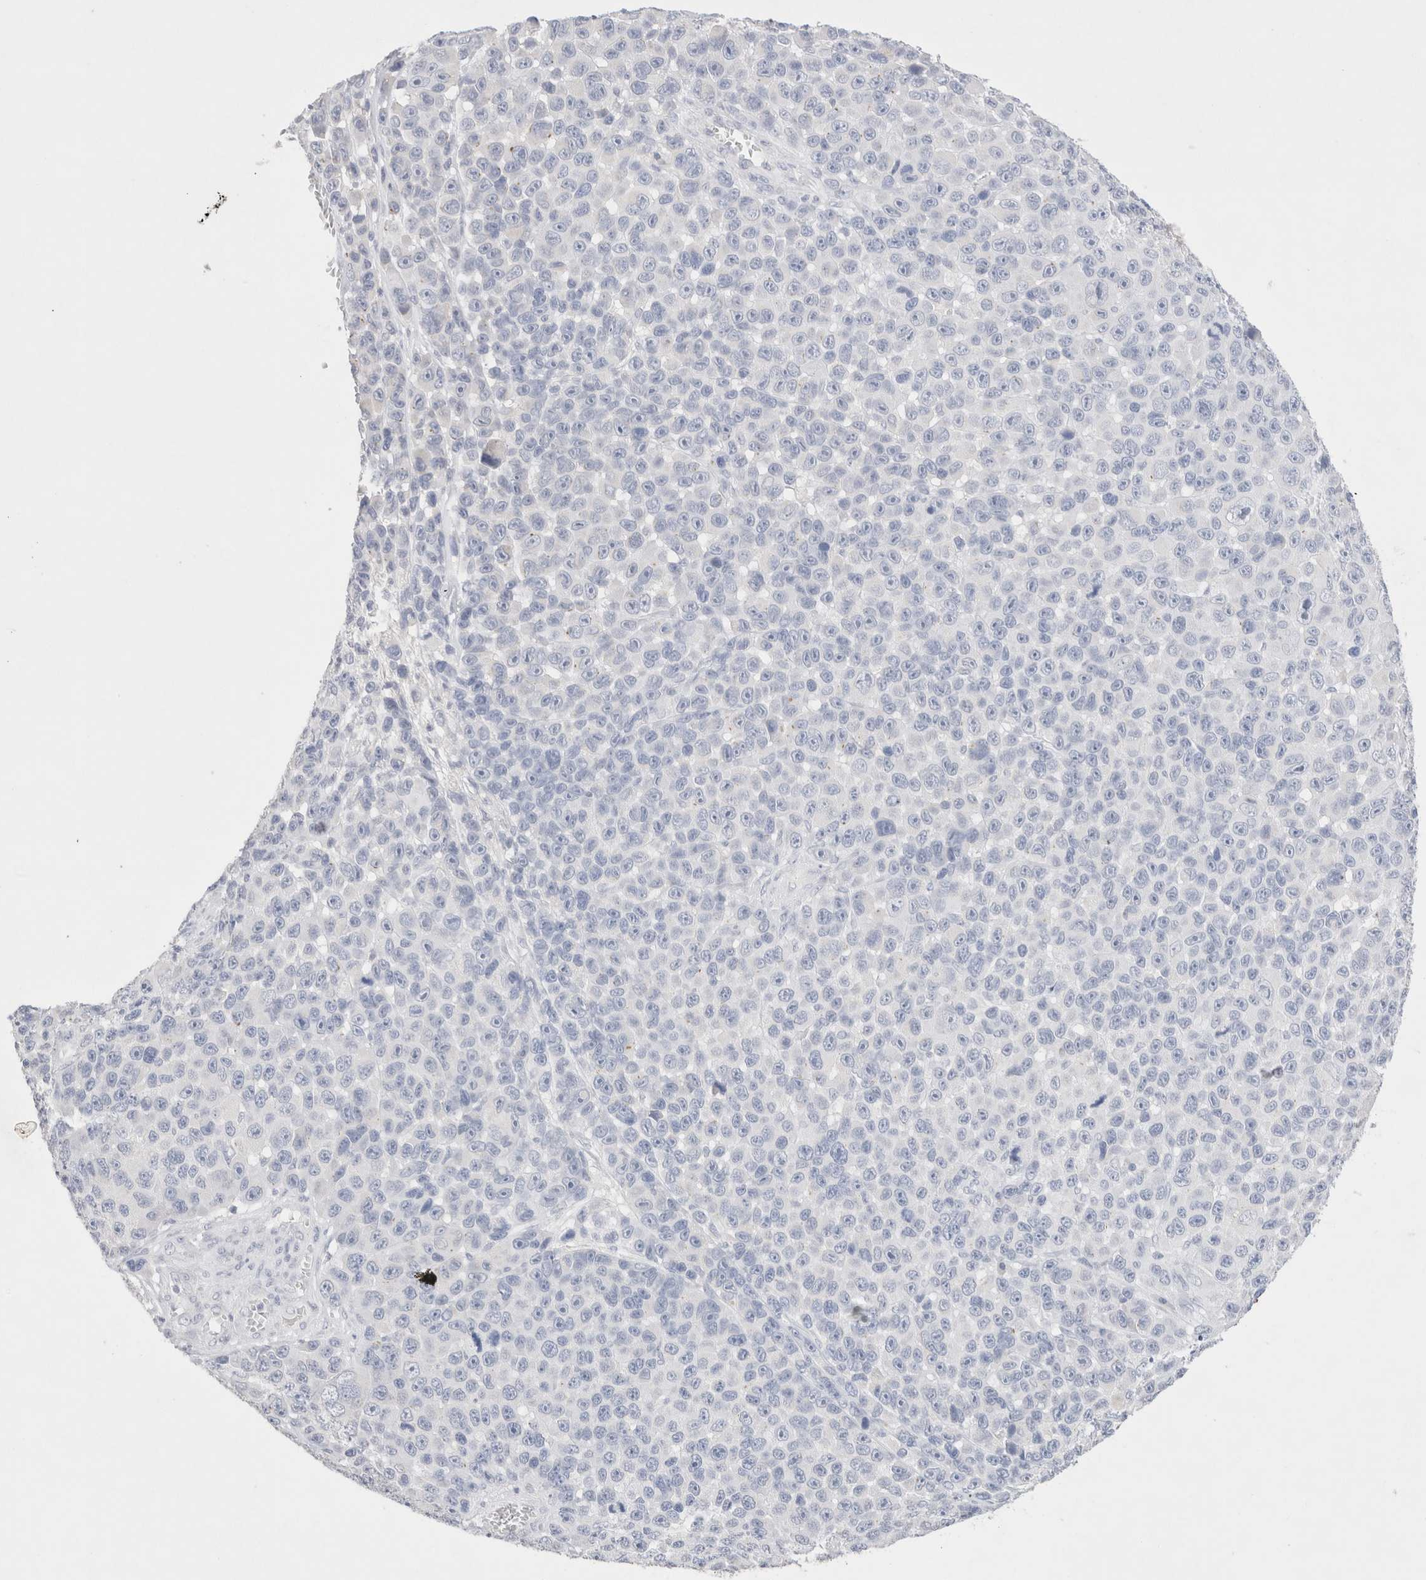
{"staining": {"intensity": "negative", "quantity": "none", "location": "none"}, "tissue": "melanoma", "cell_type": "Tumor cells", "image_type": "cancer", "snomed": [{"axis": "morphology", "description": "Malignant melanoma, NOS"}, {"axis": "topography", "description": "Skin"}], "caption": "Immunohistochemistry of human melanoma shows no positivity in tumor cells.", "gene": "EPCAM", "patient": {"sex": "male", "age": 53}}